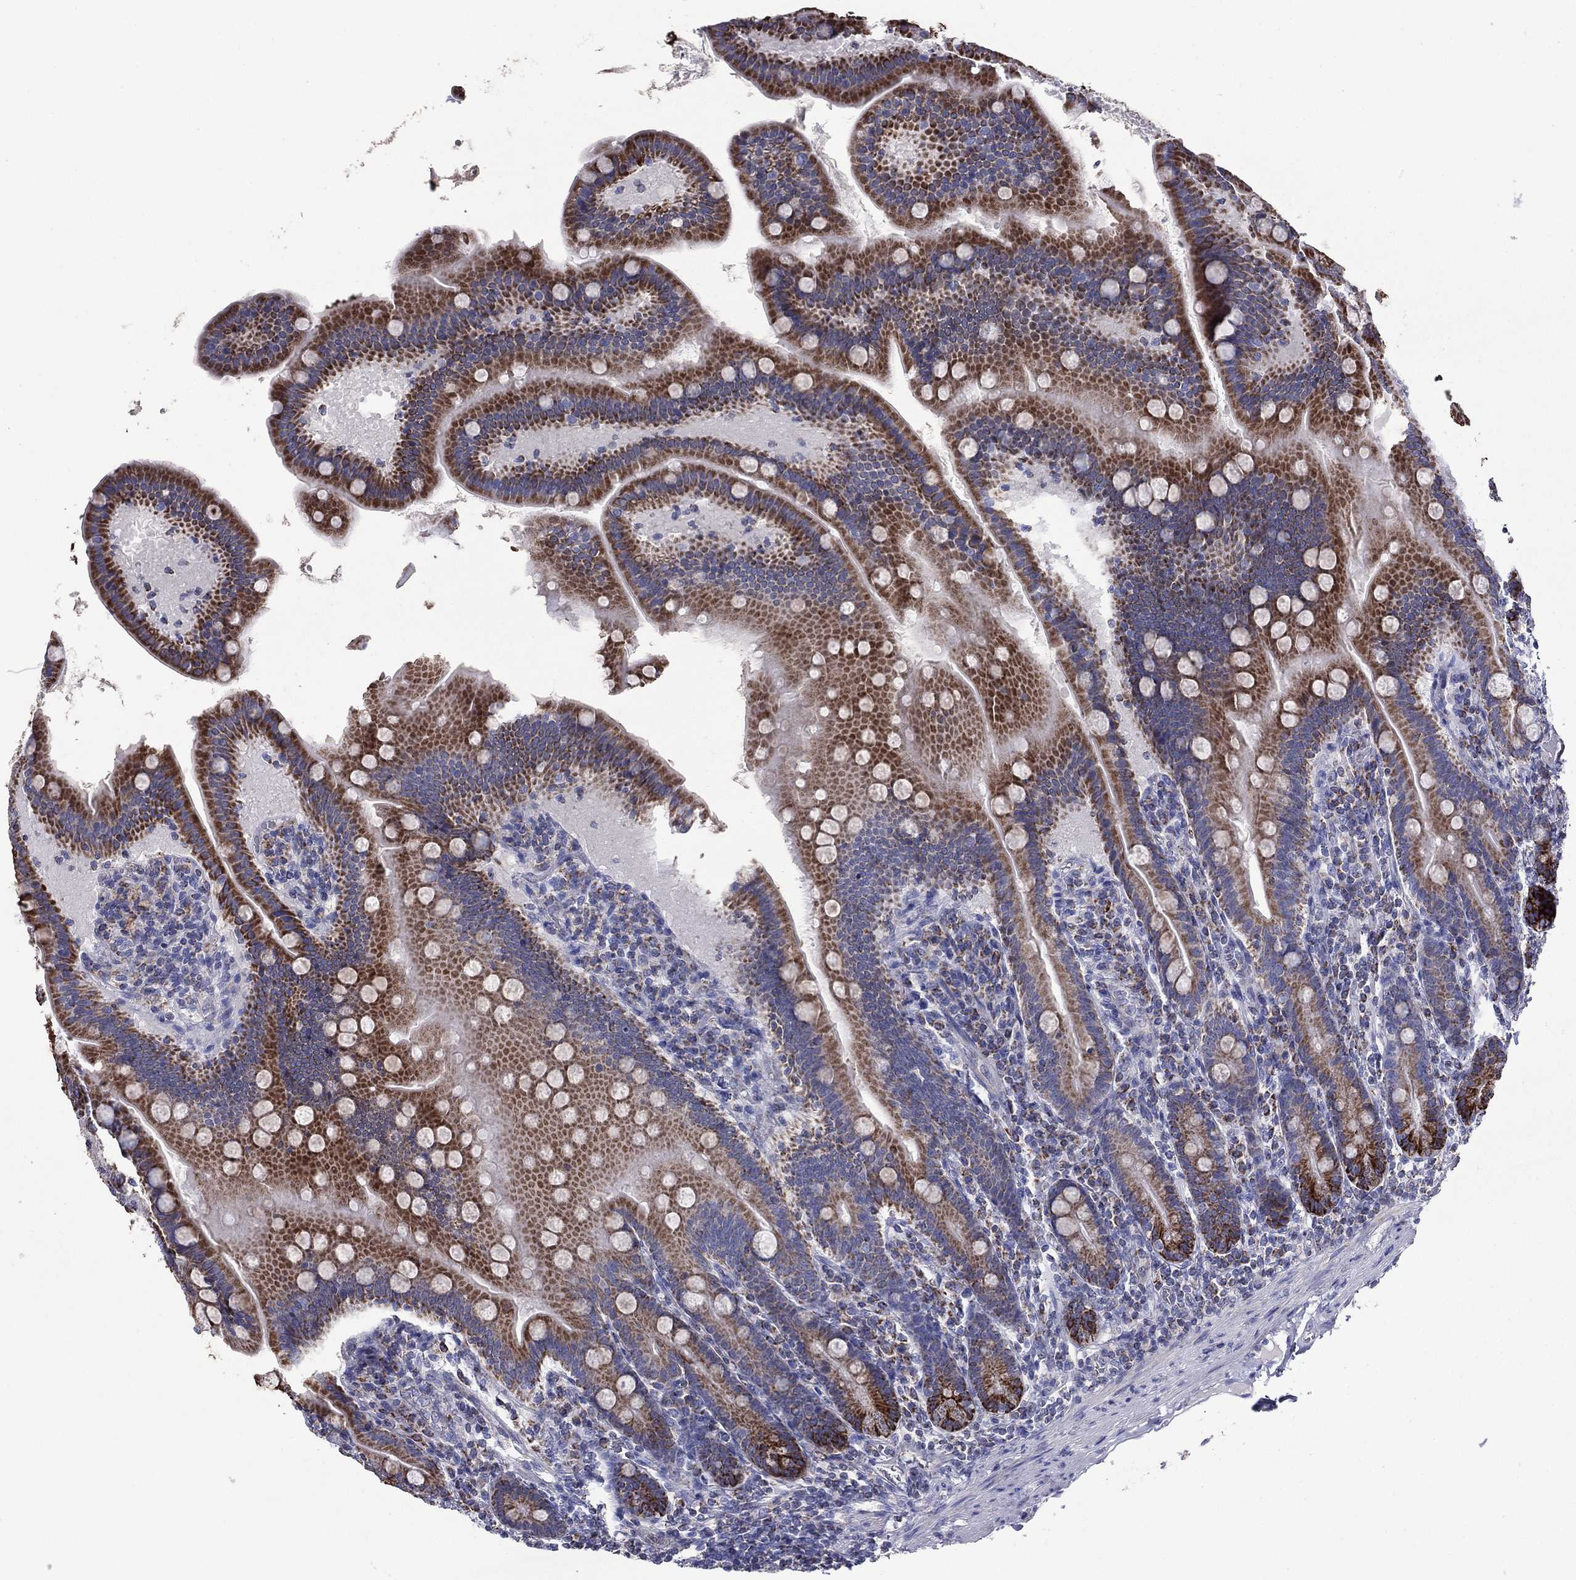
{"staining": {"intensity": "strong", "quantity": ">75%", "location": "cytoplasmic/membranous"}, "tissue": "small intestine", "cell_type": "Glandular cells", "image_type": "normal", "snomed": [{"axis": "morphology", "description": "Normal tissue, NOS"}, {"axis": "topography", "description": "Small intestine"}], "caption": "Unremarkable small intestine demonstrates strong cytoplasmic/membranous positivity in about >75% of glandular cells.", "gene": "NDUFA4L2", "patient": {"sex": "male", "age": 66}}